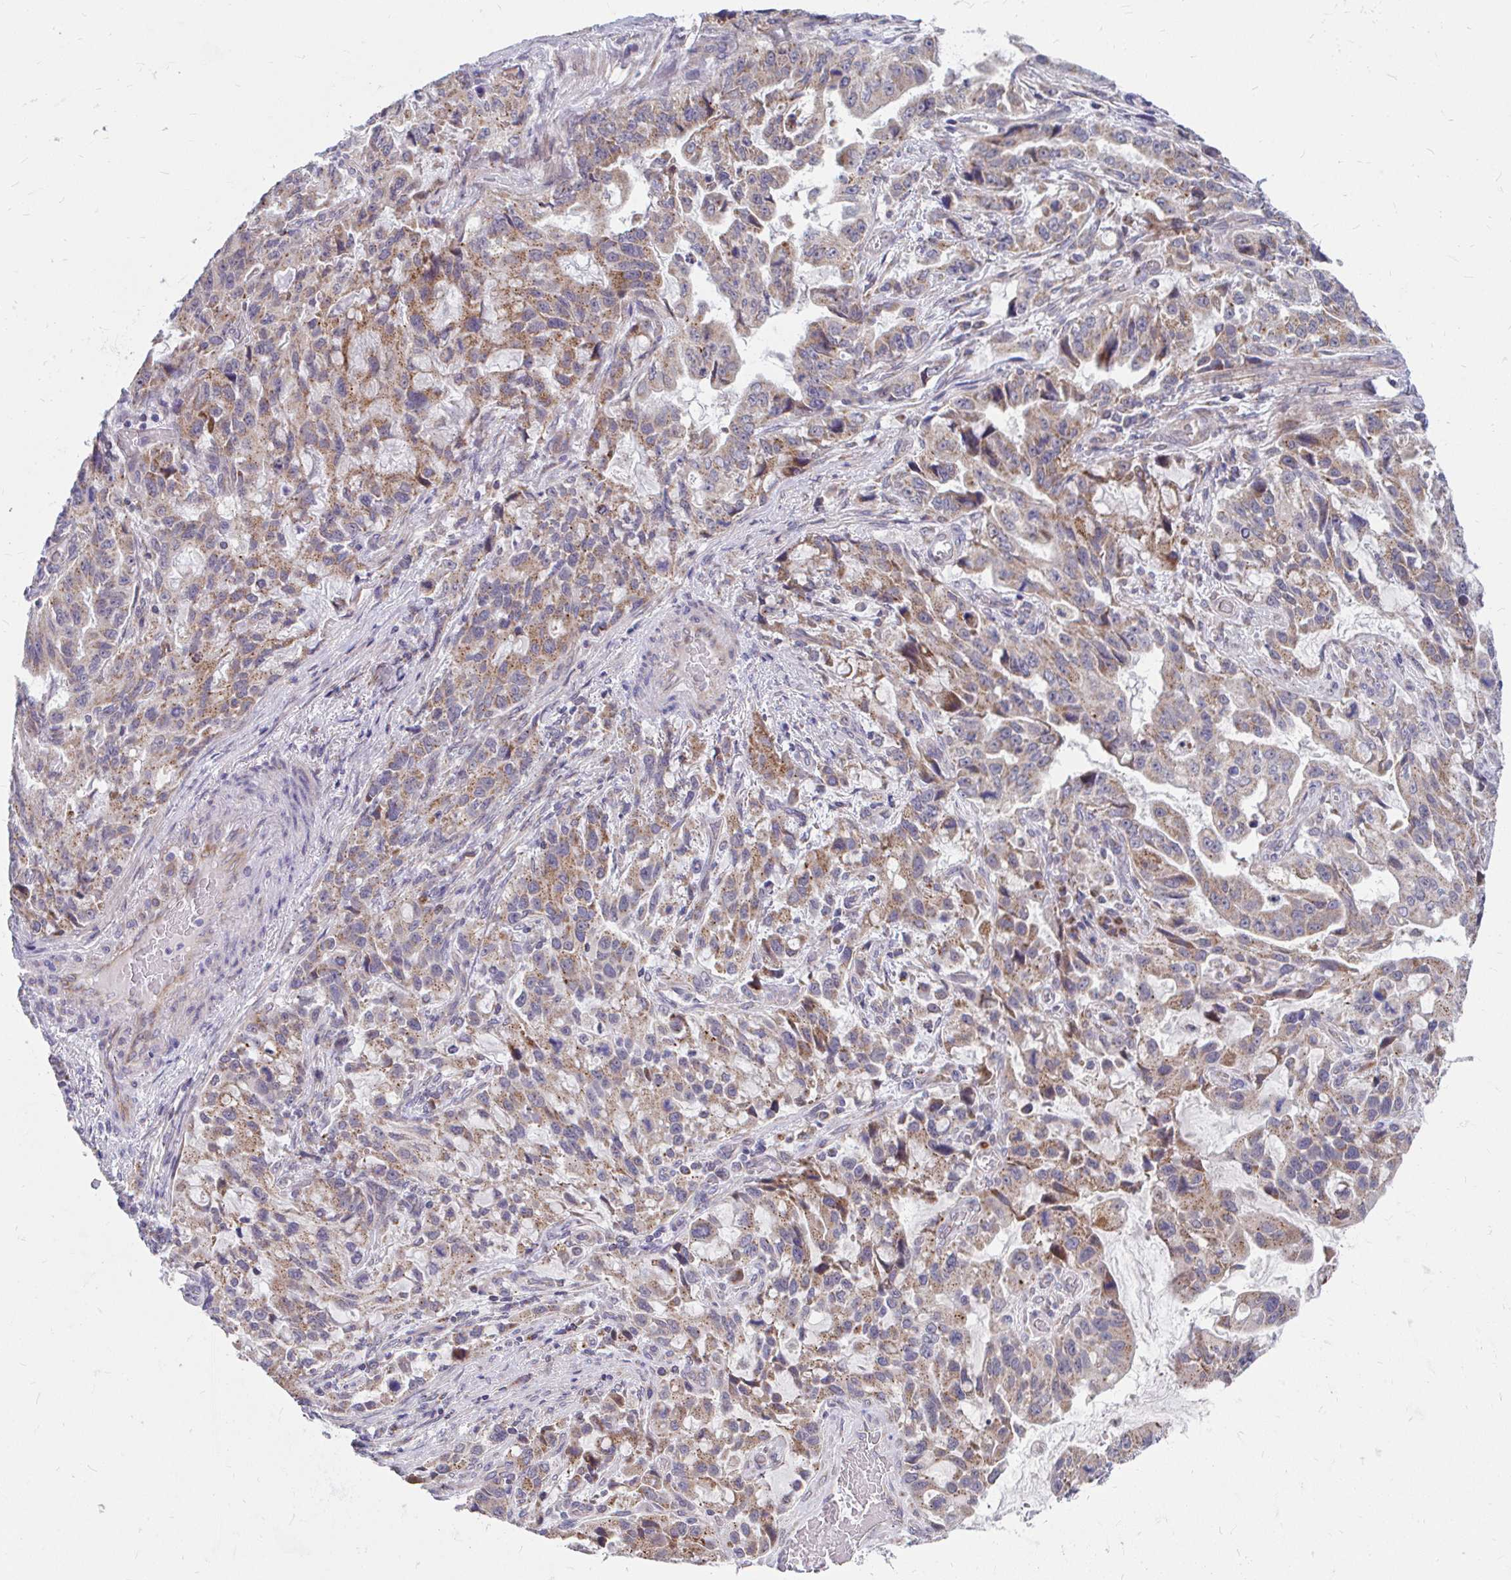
{"staining": {"intensity": "moderate", "quantity": ">75%", "location": "cytoplasmic/membranous"}, "tissue": "stomach cancer", "cell_type": "Tumor cells", "image_type": "cancer", "snomed": [{"axis": "morphology", "description": "Adenocarcinoma, NOS"}, {"axis": "topography", "description": "Stomach, upper"}], "caption": "Moderate cytoplasmic/membranous staining for a protein is appreciated in approximately >75% of tumor cells of stomach cancer using IHC.", "gene": "PEX3", "patient": {"sex": "male", "age": 85}}